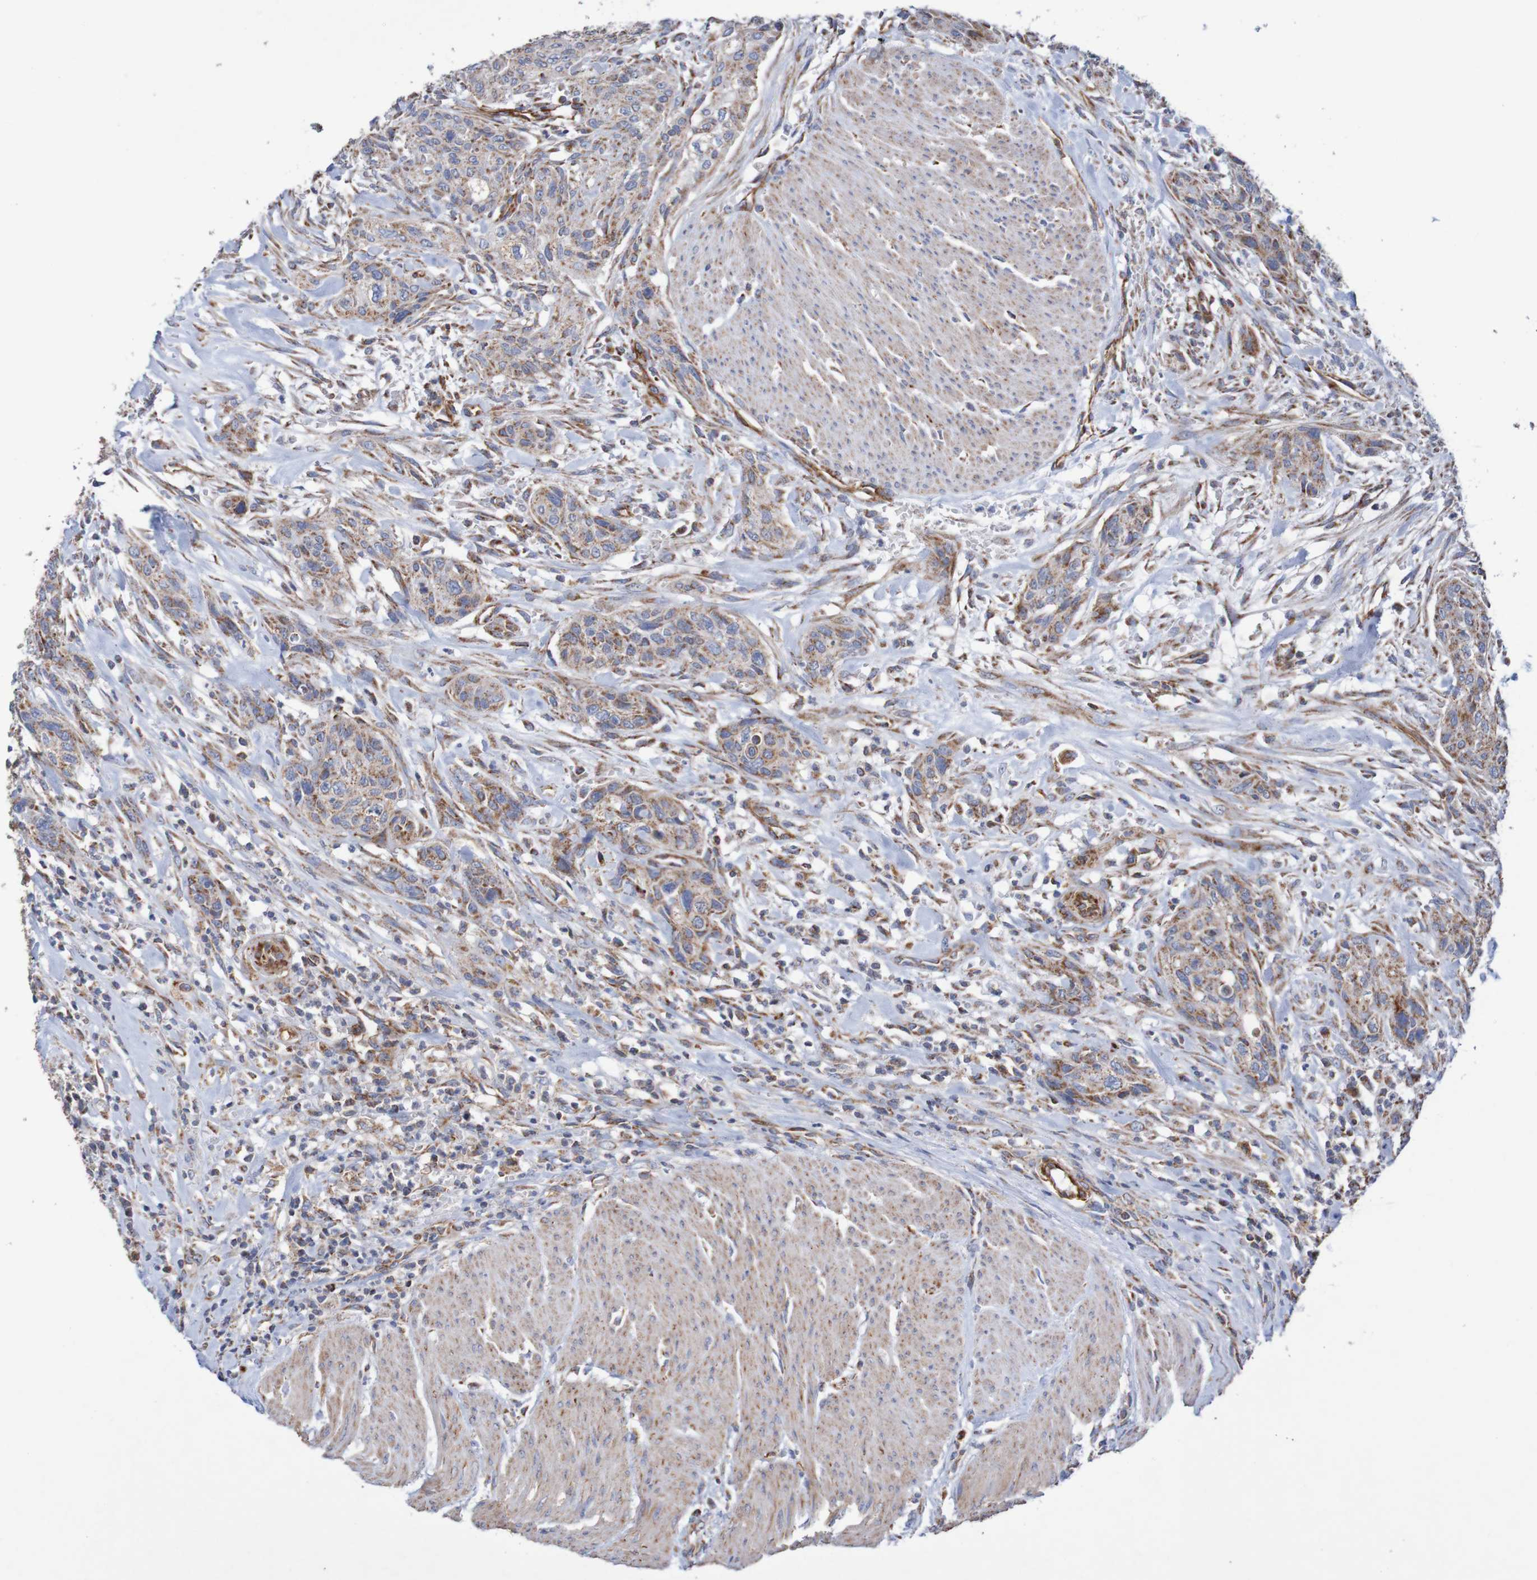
{"staining": {"intensity": "moderate", "quantity": ">75%", "location": "cytoplasmic/membranous"}, "tissue": "urothelial cancer", "cell_type": "Tumor cells", "image_type": "cancer", "snomed": [{"axis": "morphology", "description": "Urothelial carcinoma, High grade"}, {"axis": "topography", "description": "Urinary bladder"}], "caption": "Brown immunohistochemical staining in urothelial carcinoma (high-grade) reveals moderate cytoplasmic/membranous positivity in approximately >75% of tumor cells.", "gene": "MMEL1", "patient": {"sex": "male", "age": 35}}